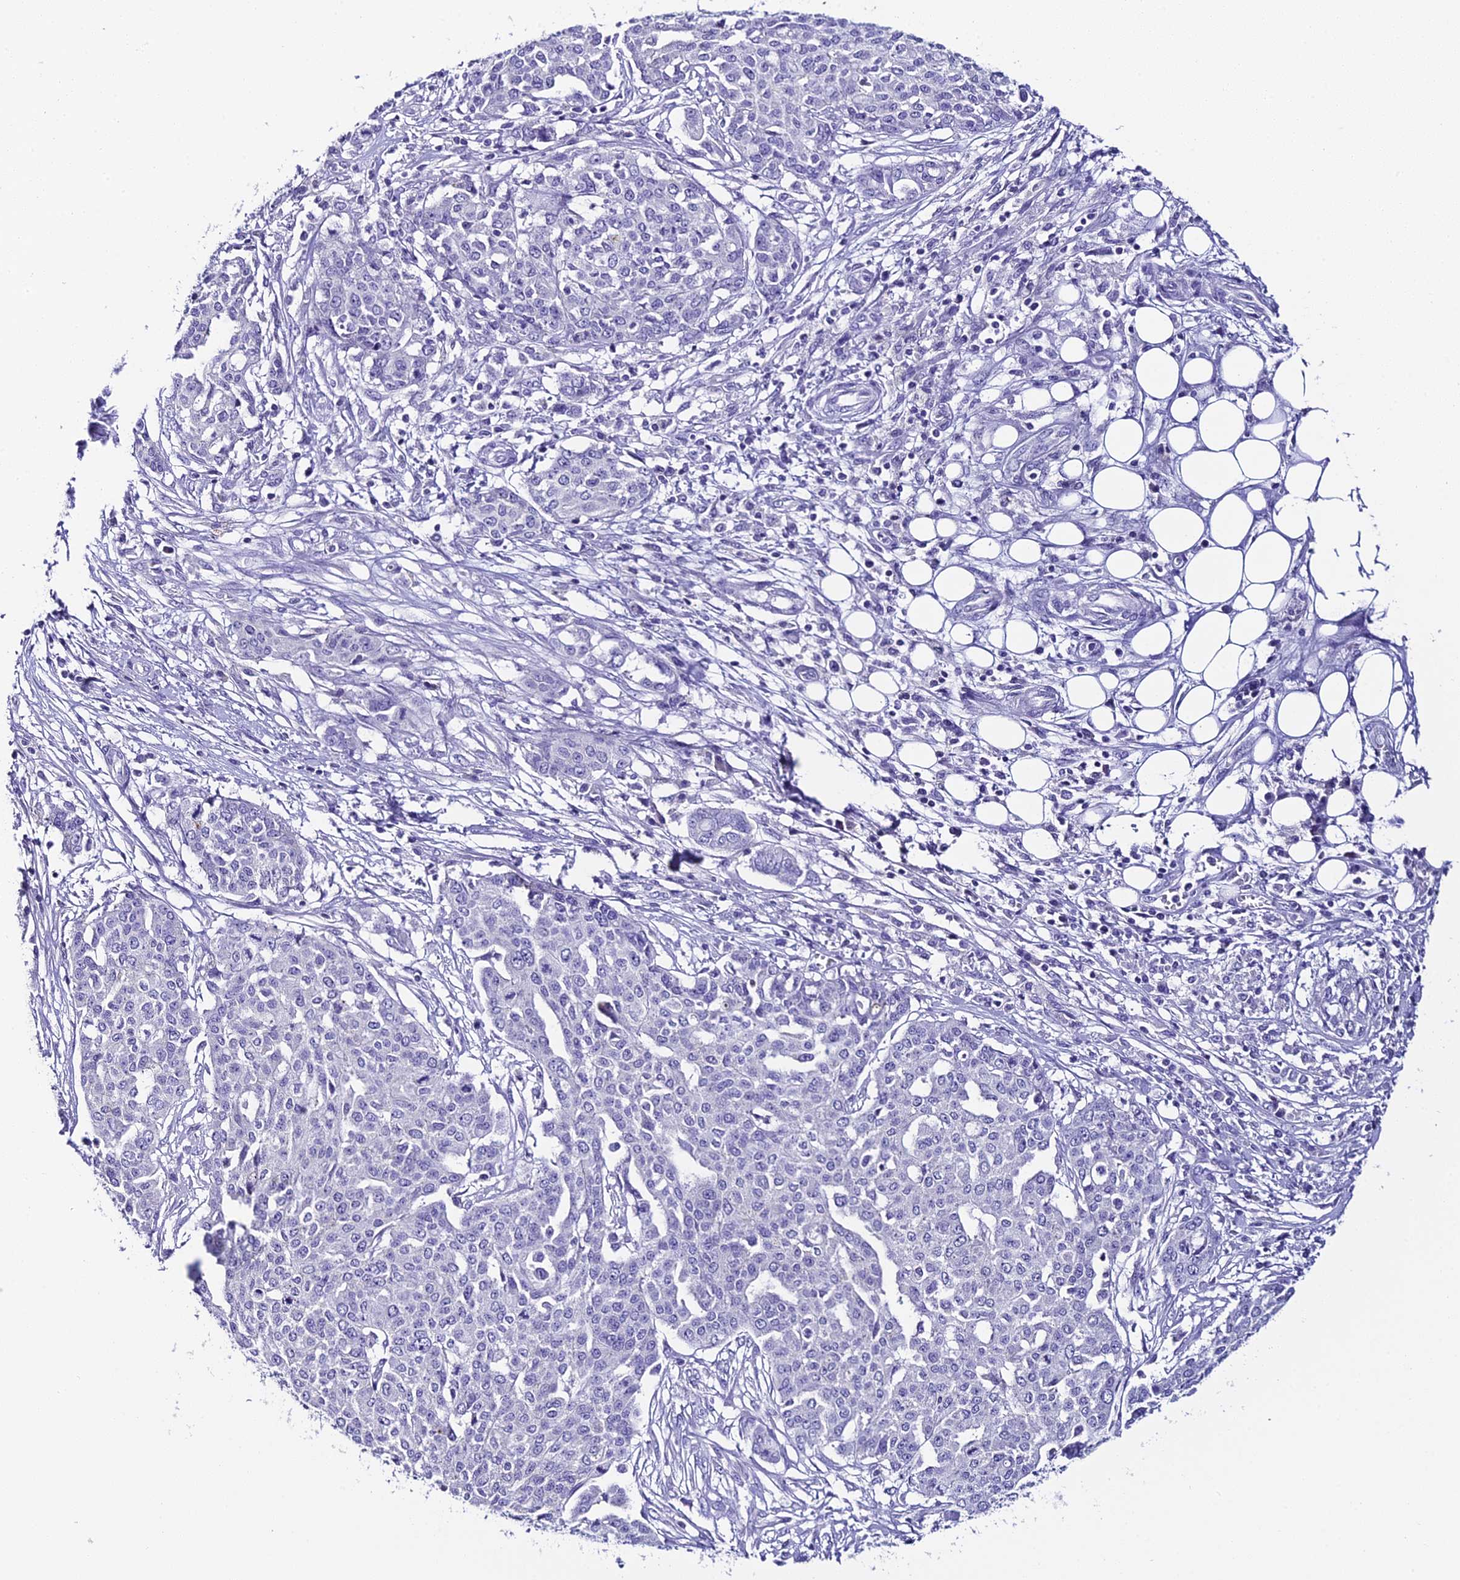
{"staining": {"intensity": "negative", "quantity": "none", "location": "none"}, "tissue": "ovarian cancer", "cell_type": "Tumor cells", "image_type": "cancer", "snomed": [{"axis": "morphology", "description": "Cystadenocarcinoma, serous, NOS"}, {"axis": "topography", "description": "Soft tissue"}, {"axis": "topography", "description": "Ovary"}], "caption": "A high-resolution photomicrograph shows immunohistochemistry (IHC) staining of ovarian cancer, which reveals no significant staining in tumor cells. (Immunohistochemistry (ihc), brightfield microscopy, high magnification).", "gene": "C12orf29", "patient": {"sex": "female", "age": 57}}